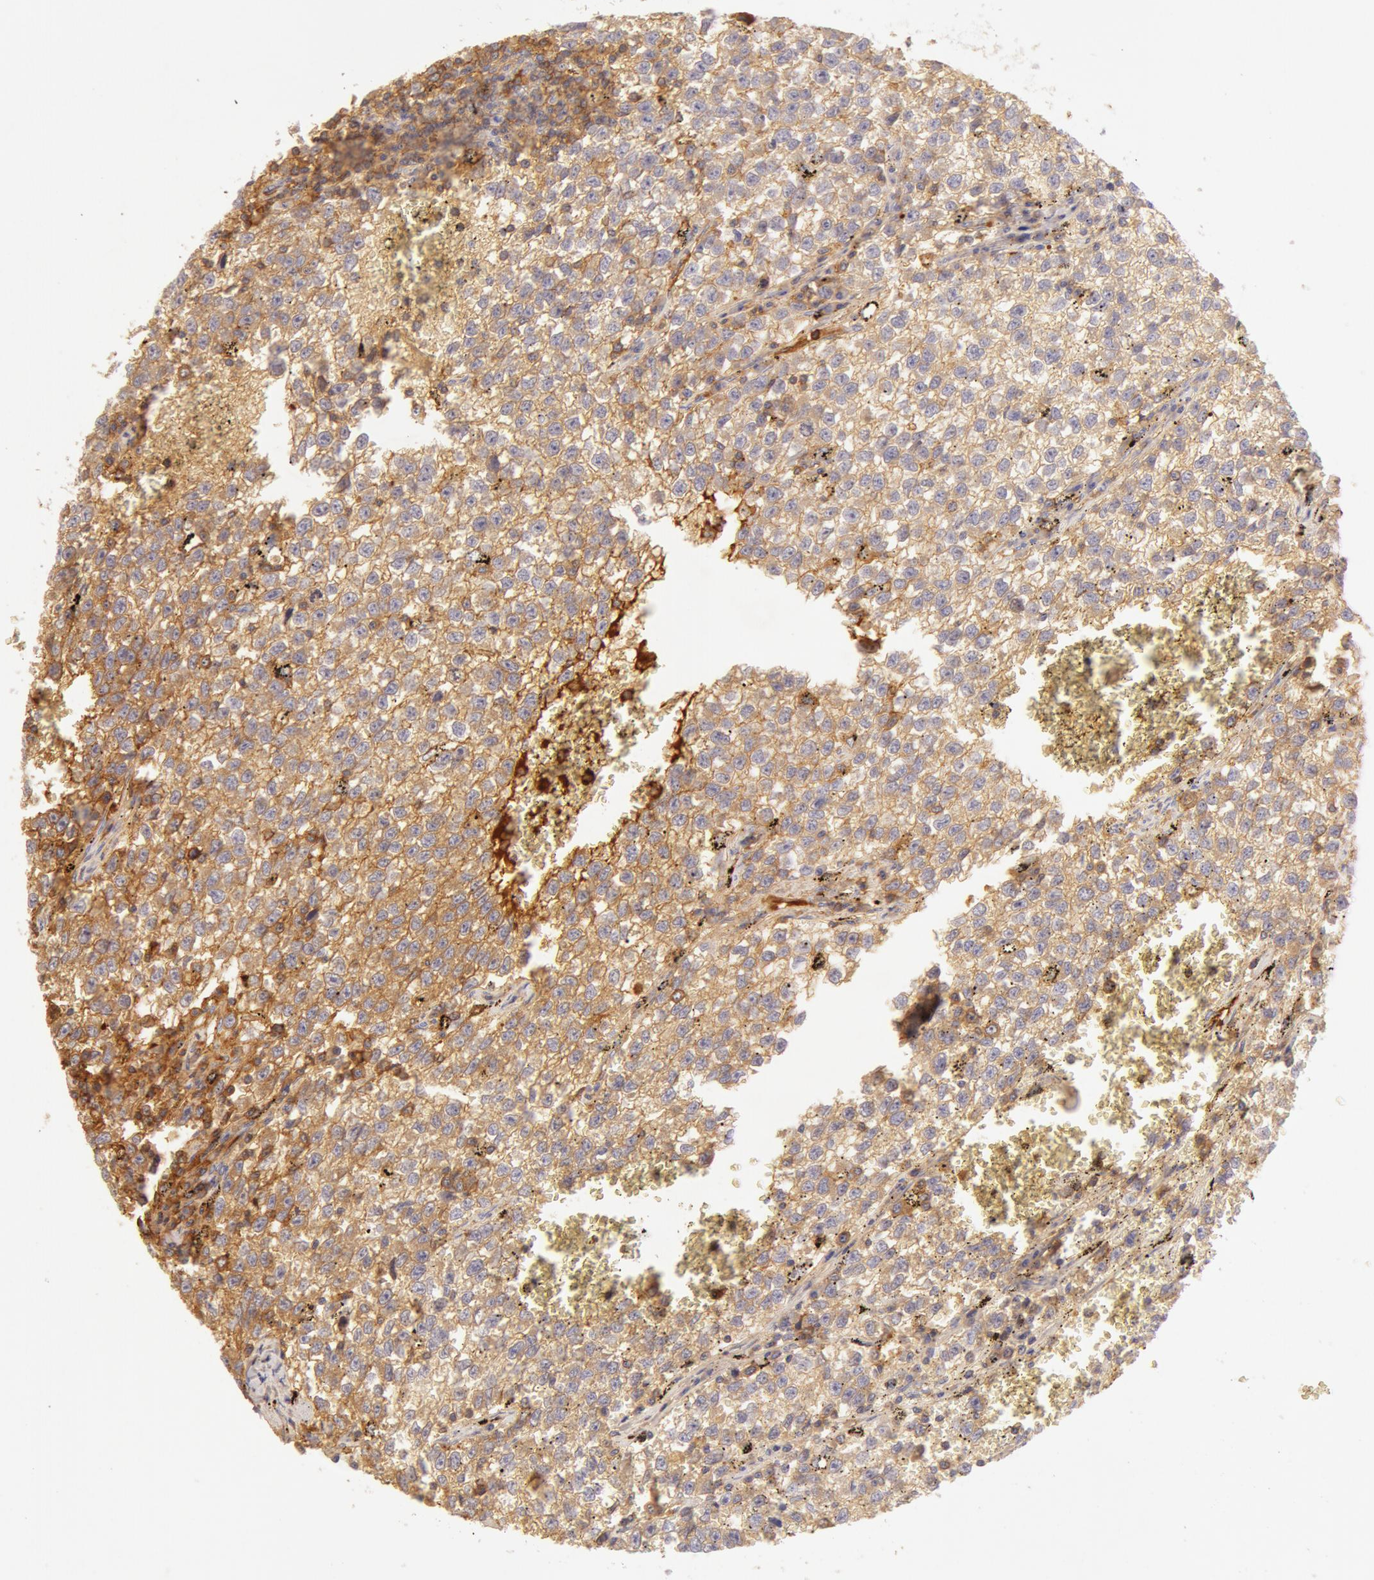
{"staining": {"intensity": "weak", "quantity": "25%-75%", "location": "cytoplasmic/membranous"}, "tissue": "testis cancer", "cell_type": "Tumor cells", "image_type": "cancer", "snomed": [{"axis": "morphology", "description": "Seminoma, NOS"}, {"axis": "topography", "description": "Testis"}], "caption": "Immunohistochemical staining of seminoma (testis) reveals low levels of weak cytoplasmic/membranous staining in approximately 25%-75% of tumor cells.", "gene": "AHSG", "patient": {"sex": "male", "age": 35}}